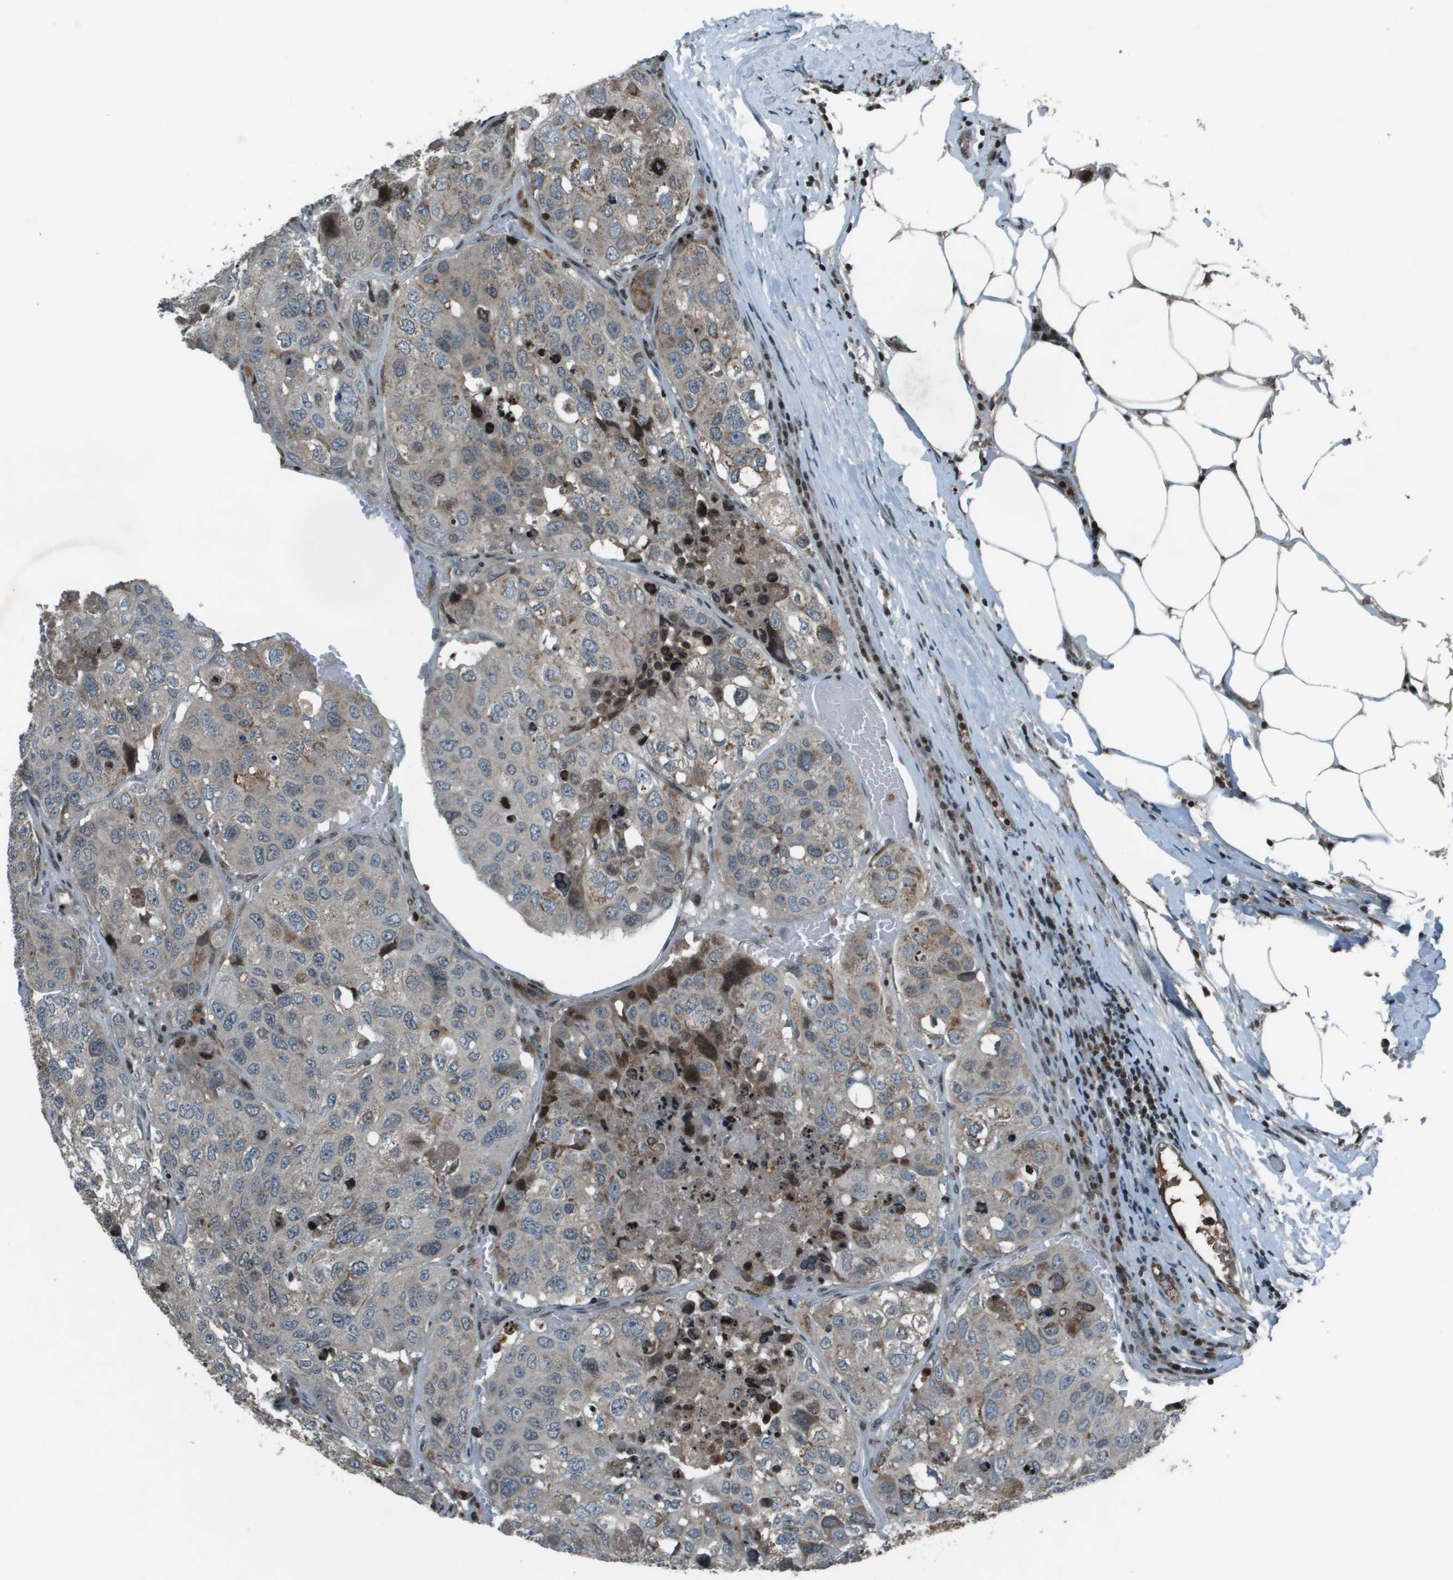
{"staining": {"intensity": "moderate", "quantity": "<25%", "location": "cytoplasmic/membranous"}, "tissue": "urothelial cancer", "cell_type": "Tumor cells", "image_type": "cancer", "snomed": [{"axis": "morphology", "description": "Urothelial carcinoma, High grade"}, {"axis": "topography", "description": "Lymph node"}, {"axis": "topography", "description": "Urinary bladder"}], "caption": "Urothelial carcinoma (high-grade) tissue shows moderate cytoplasmic/membranous positivity in about <25% of tumor cells, visualized by immunohistochemistry.", "gene": "CXCL12", "patient": {"sex": "male", "age": 51}}